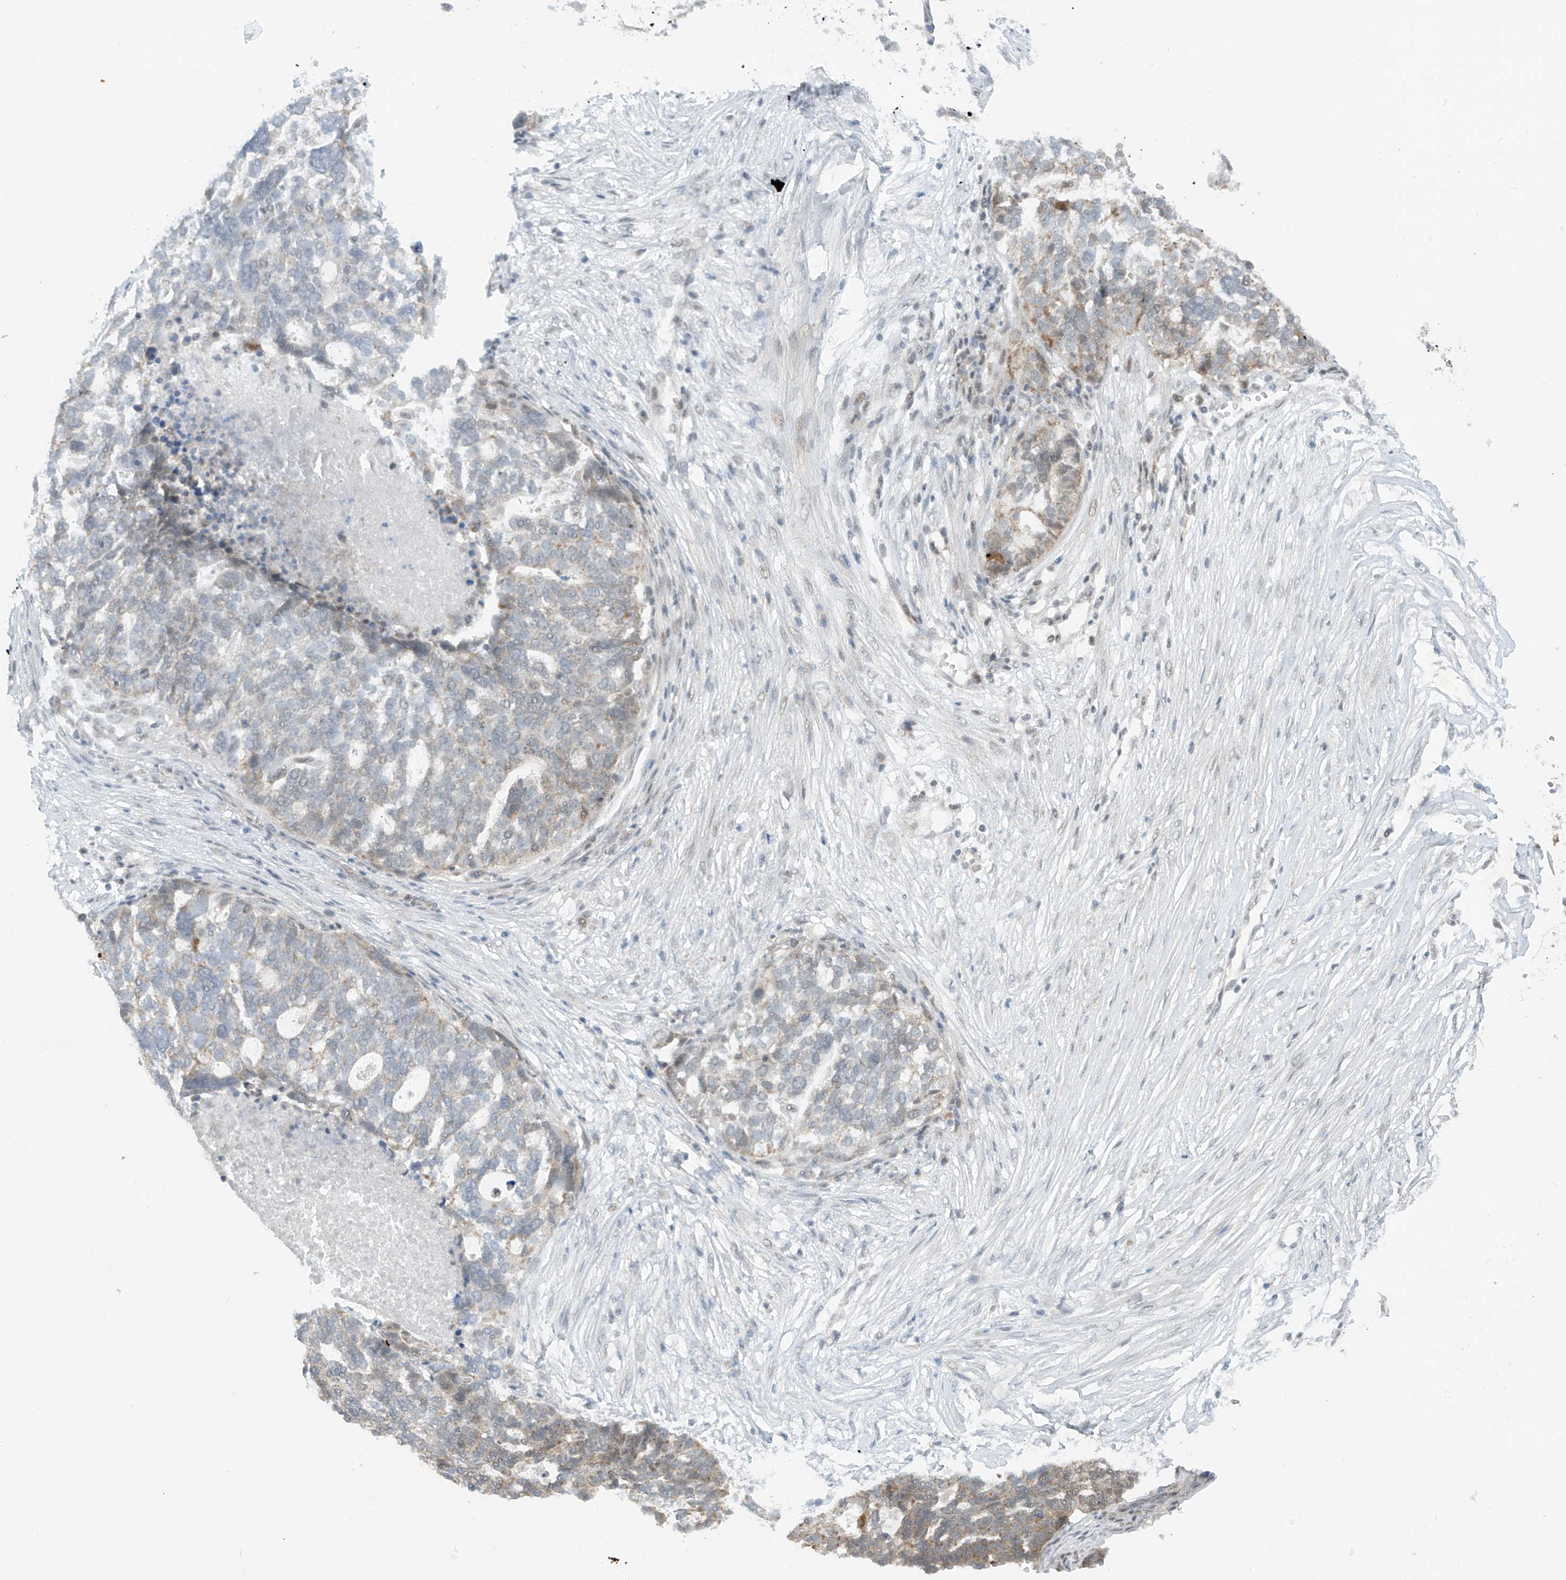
{"staining": {"intensity": "weak", "quantity": "25%-75%", "location": "cytoplasmic/membranous"}, "tissue": "ovarian cancer", "cell_type": "Tumor cells", "image_type": "cancer", "snomed": [{"axis": "morphology", "description": "Cystadenocarcinoma, serous, NOS"}, {"axis": "topography", "description": "Ovary"}], "caption": "Immunohistochemical staining of human ovarian cancer (serous cystadenocarcinoma) reveals low levels of weak cytoplasmic/membranous positivity in about 25%-75% of tumor cells. The staining was performed using DAB (3,3'-diaminobenzidine), with brown indicating positive protein expression. Nuclei are stained blue with hematoxylin.", "gene": "AURKAIP1", "patient": {"sex": "female", "age": 59}}